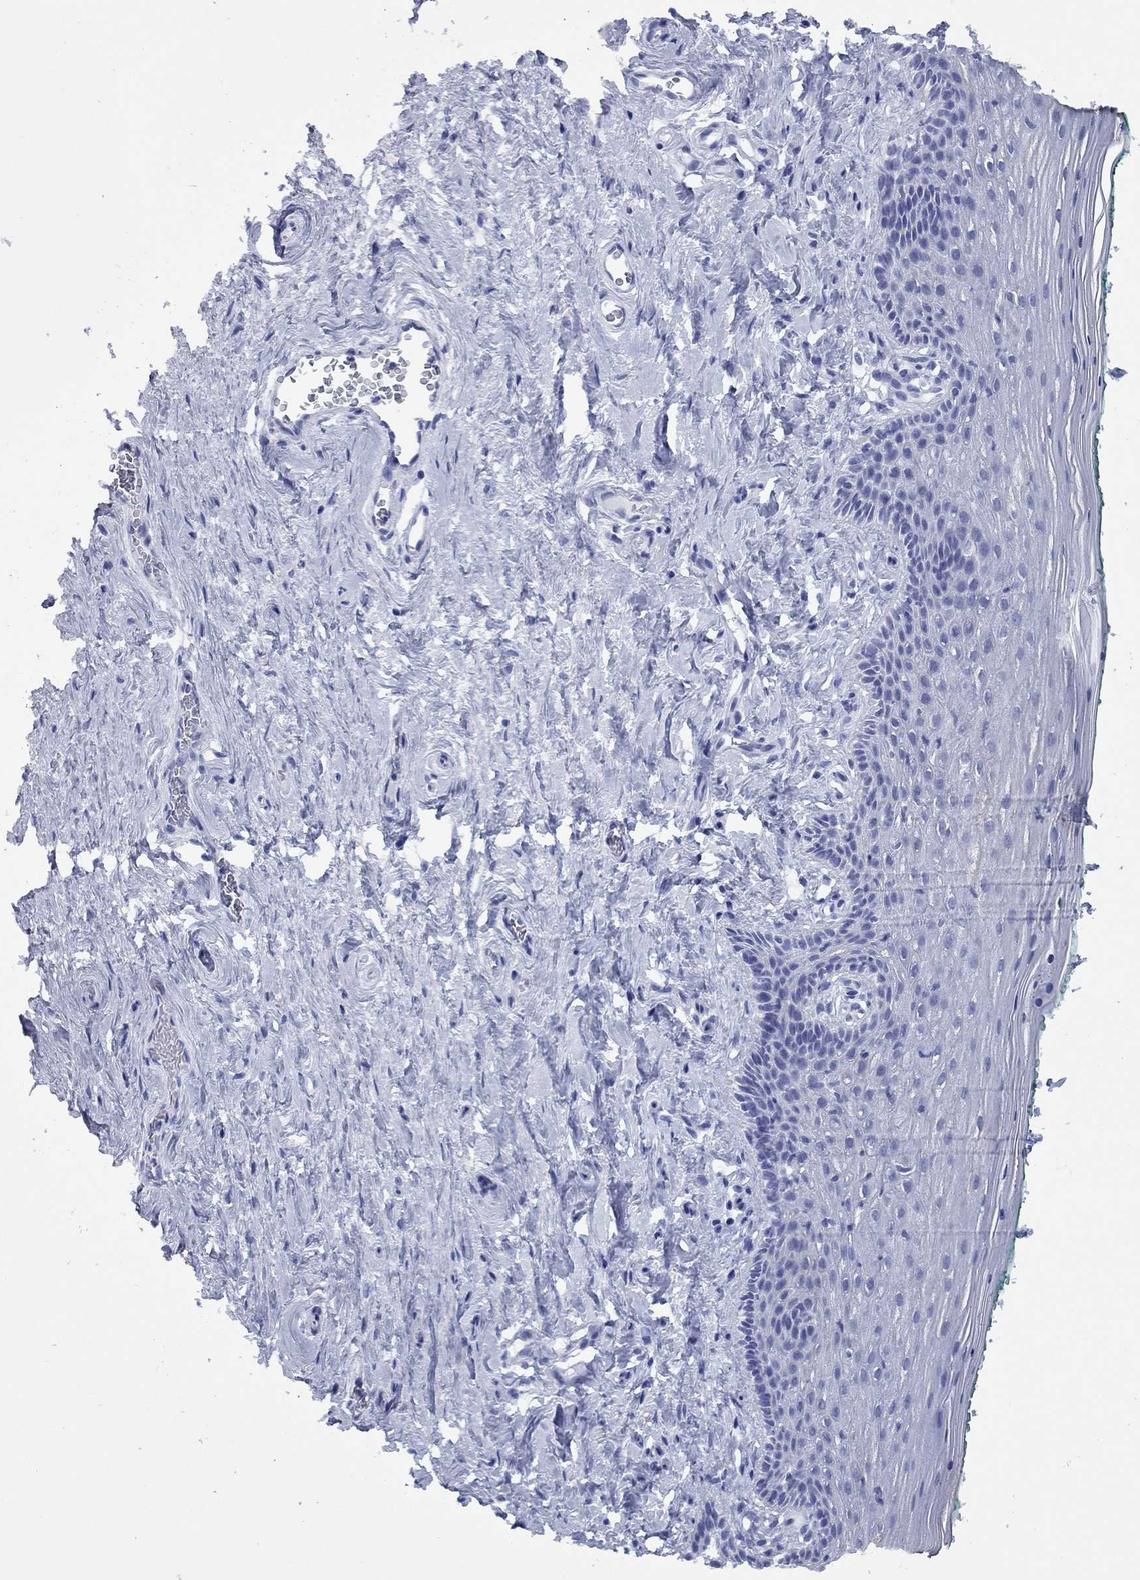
{"staining": {"intensity": "negative", "quantity": "none", "location": "none"}, "tissue": "vagina", "cell_type": "Squamous epithelial cells", "image_type": "normal", "snomed": [{"axis": "morphology", "description": "Normal tissue, NOS"}, {"axis": "topography", "description": "Vagina"}], "caption": "Immunohistochemistry image of unremarkable vagina: human vagina stained with DAB reveals no significant protein expression in squamous epithelial cells.", "gene": "CCNA1", "patient": {"sex": "female", "age": 45}}